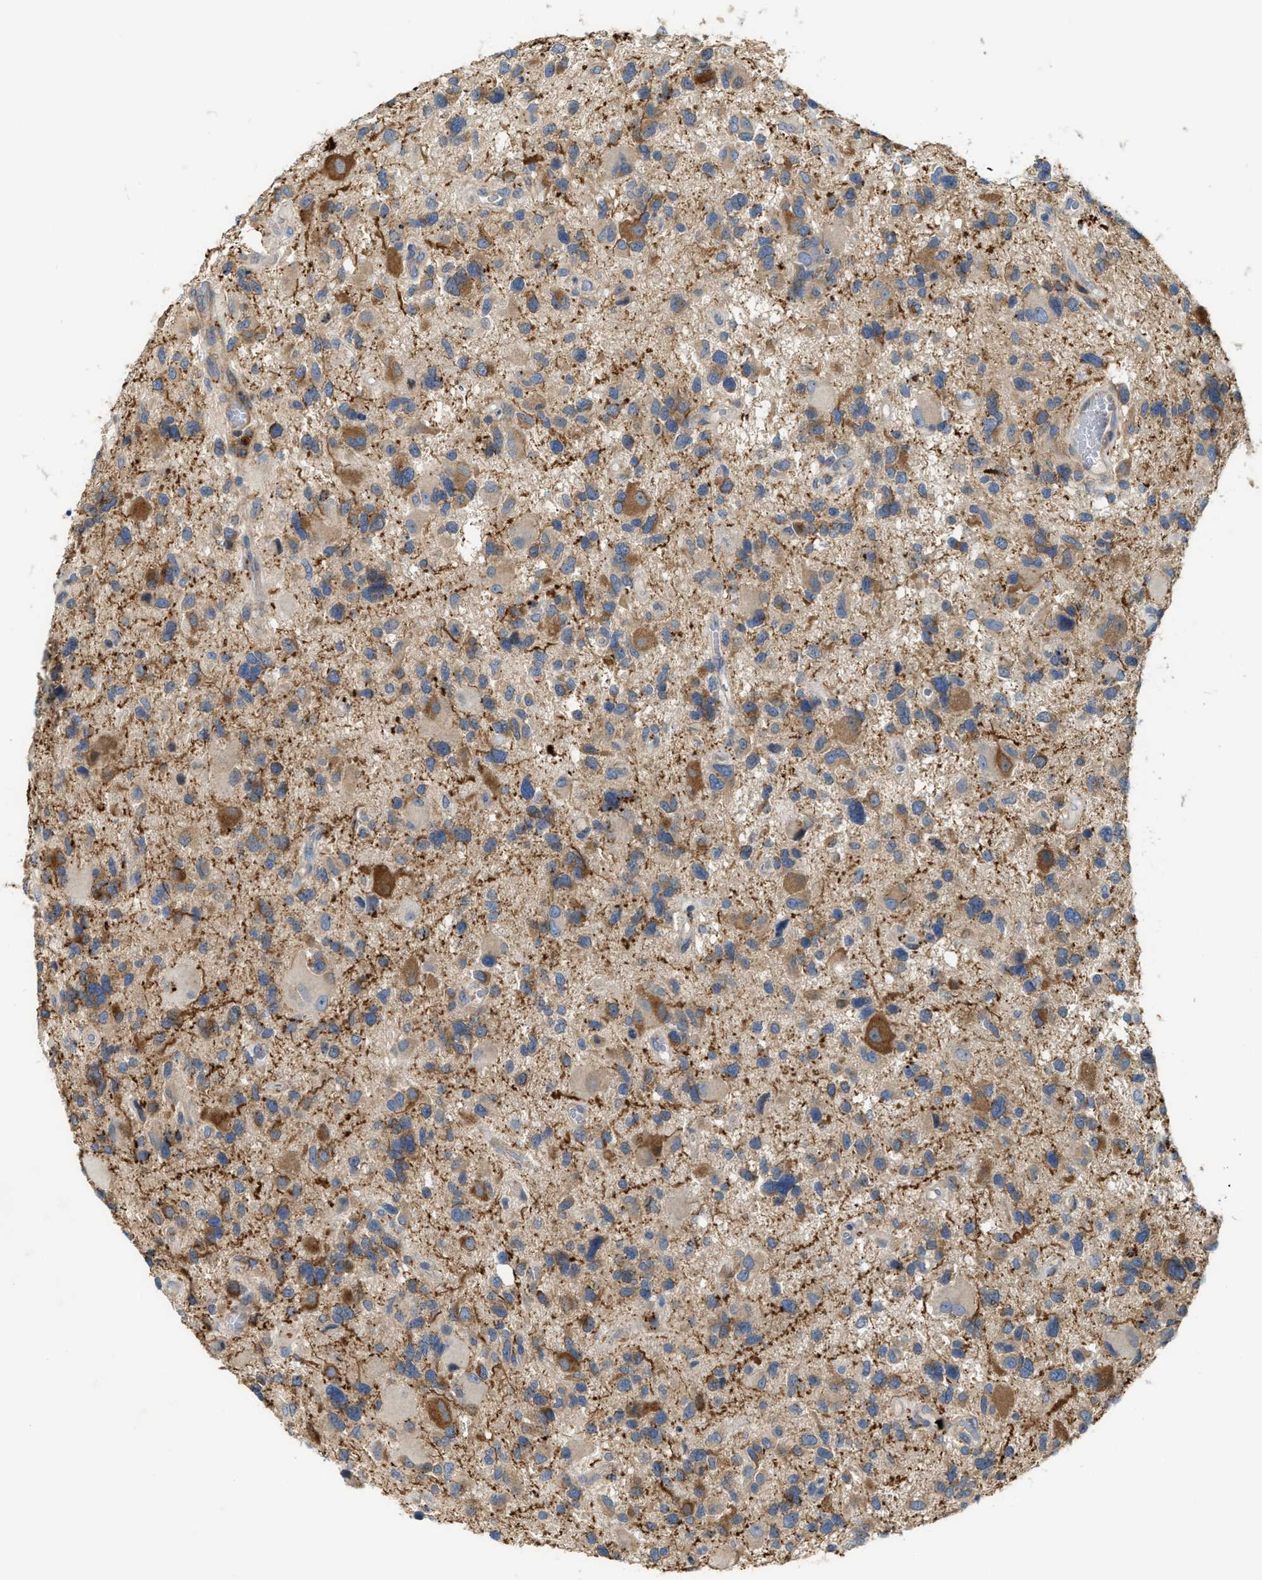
{"staining": {"intensity": "moderate", "quantity": "25%-75%", "location": "cytoplasmic/membranous"}, "tissue": "glioma", "cell_type": "Tumor cells", "image_type": "cancer", "snomed": [{"axis": "morphology", "description": "Glioma, malignant, High grade"}, {"axis": "topography", "description": "Brain"}], "caption": "Immunohistochemistry staining of high-grade glioma (malignant), which displays medium levels of moderate cytoplasmic/membranous staining in about 25%-75% of tumor cells indicating moderate cytoplasmic/membranous protein staining. The staining was performed using DAB (brown) for protein detection and nuclei were counterstained in hematoxylin (blue).", "gene": "KLHDC10", "patient": {"sex": "male", "age": 33}}